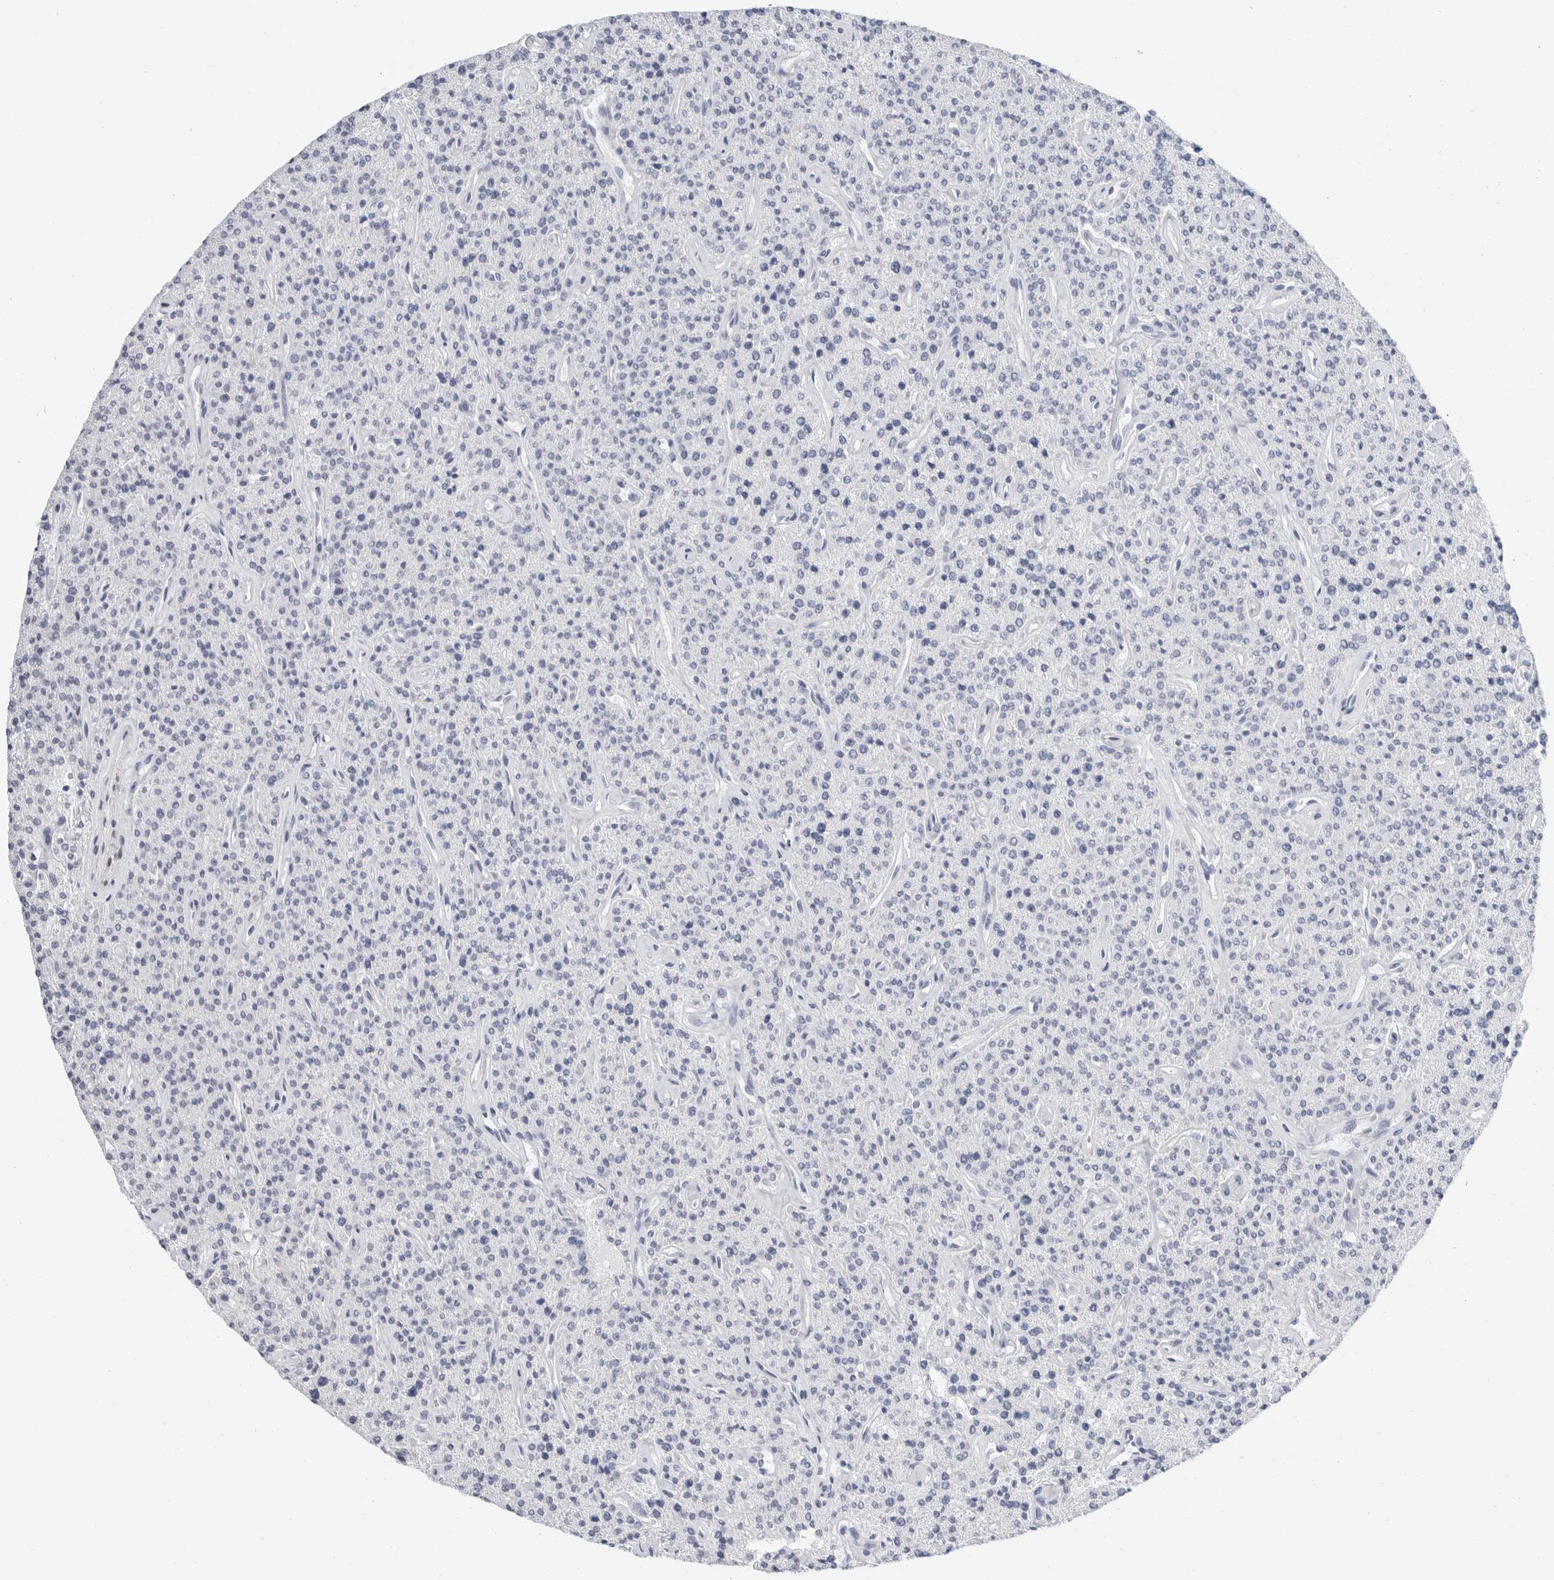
{"staining": {"intensity": "negative", "quantity": "none", "location": "none"}, "tissue": "parathyroid gland", "cell_type": "Glandular cells", "image_type": "normal", "snomed": [{"axis": "morphology", "description": "Normal tissue, NOS"}, {"axis": "topography", "description": "Parathyroid gland"}], "caption": "Immunohistochemistry of unremarkable parathyroid gland exhibits no staining in glandular cells. (DAB (3,3'-diaminobenzidine) IHC with hematoxylin counter stain).", "gene": "PLN", "patient": {"sex": "male", "age": 46}}